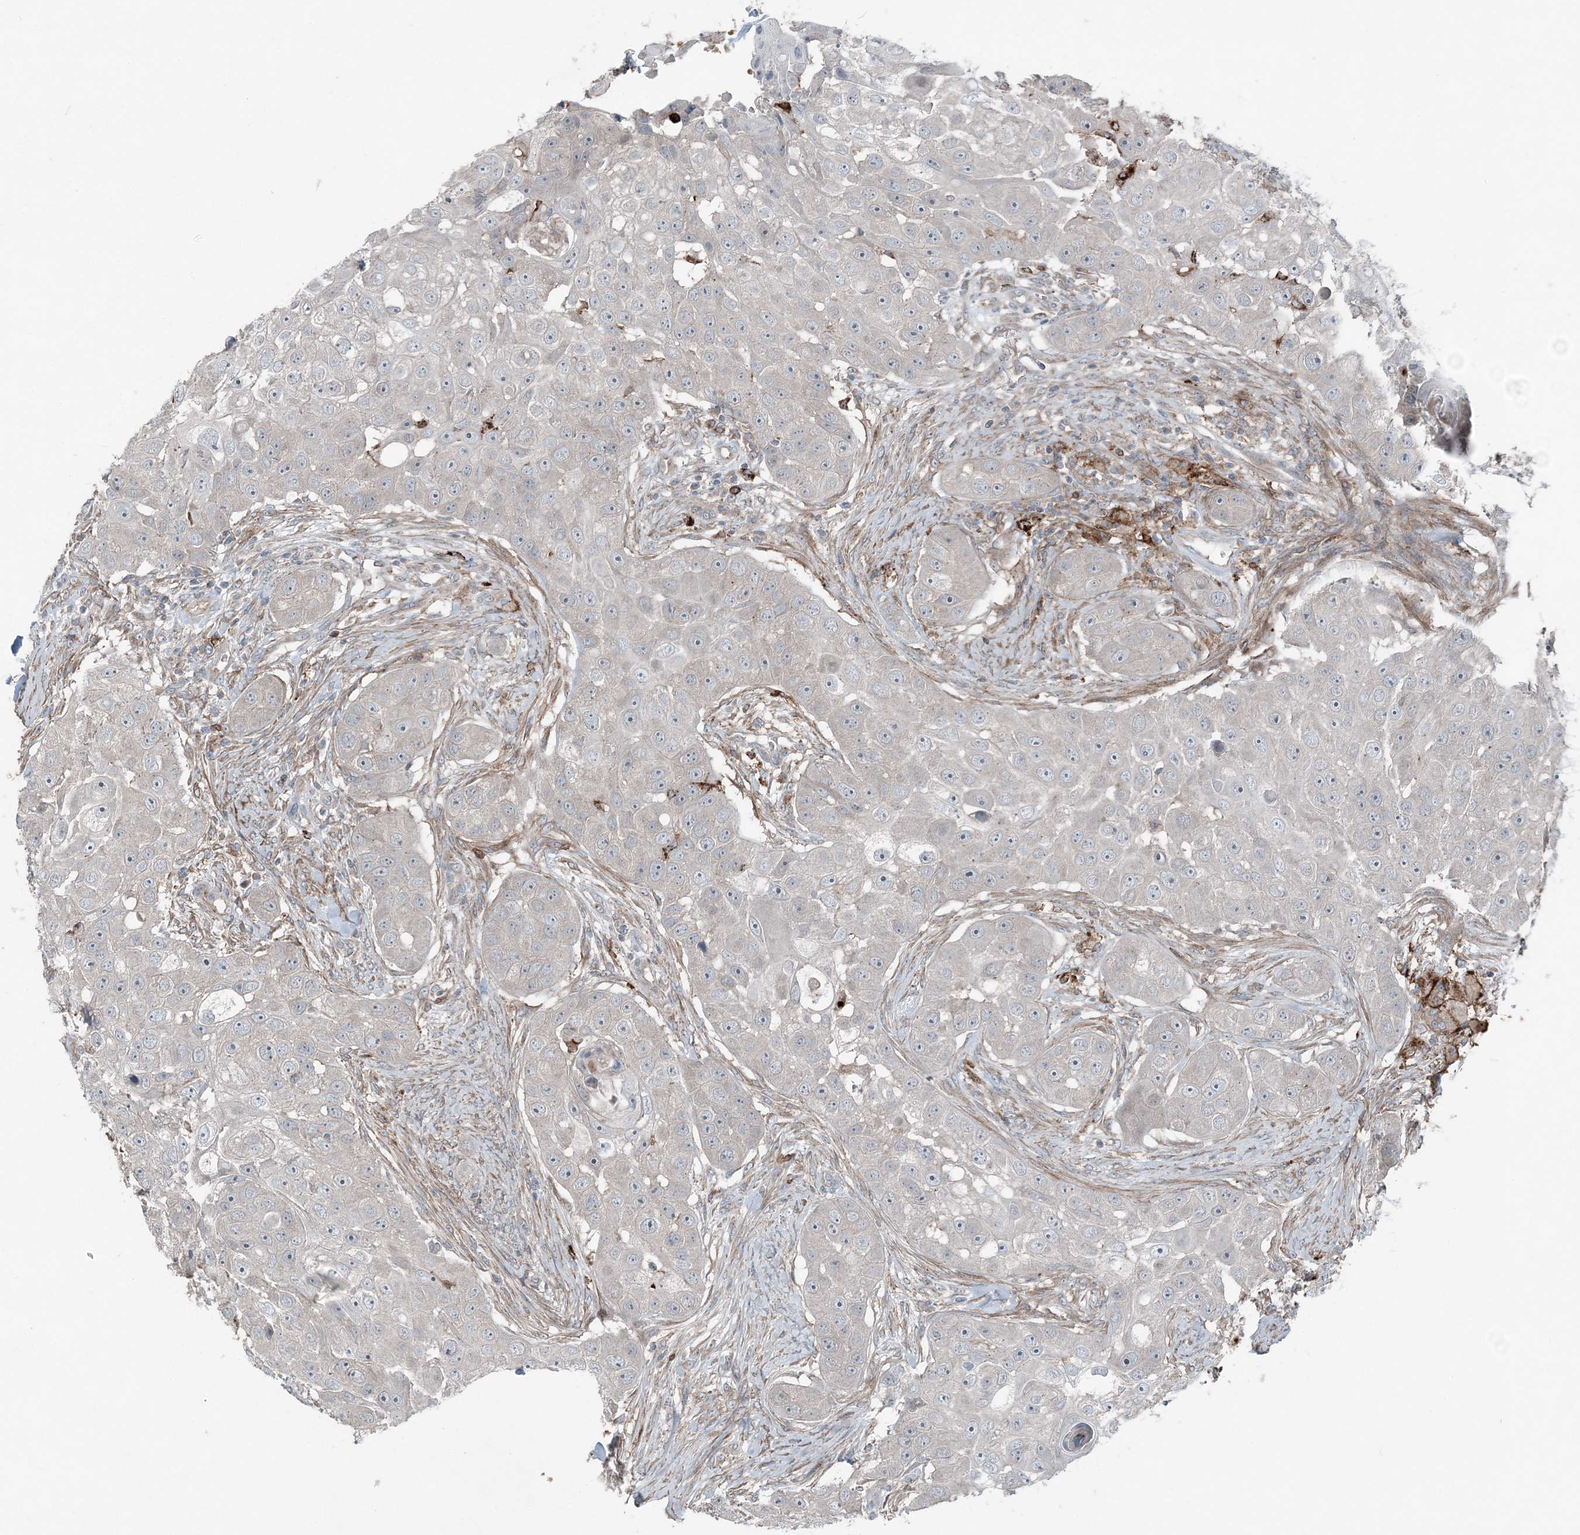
{"staining": {"intensity": "negative", "quantity": "none", "location": "none"}, "tissue": "head and neck cancer", "cell_type": "Tumor cells", "image_type": "cancer", "snomed": [{"axis": "morphology", "description": "Normal tissue, NOS"}, {"axis": "morphology", "description": "Squamous cell carcinoma, NOS"}, {"axis": "topography", "description": "Skeletal muscle"}, {"axis": "topography", "description": "Head-Neck"}], "caption": "Immunohistochemistry (IHC) photomicrograph of squamous cell carcinoma (head and neck) stained for a protein (brown), which demonstrates no expression in tumor cells.", "gene": "KY", "patient": {"sex": "male", "age": 51}}